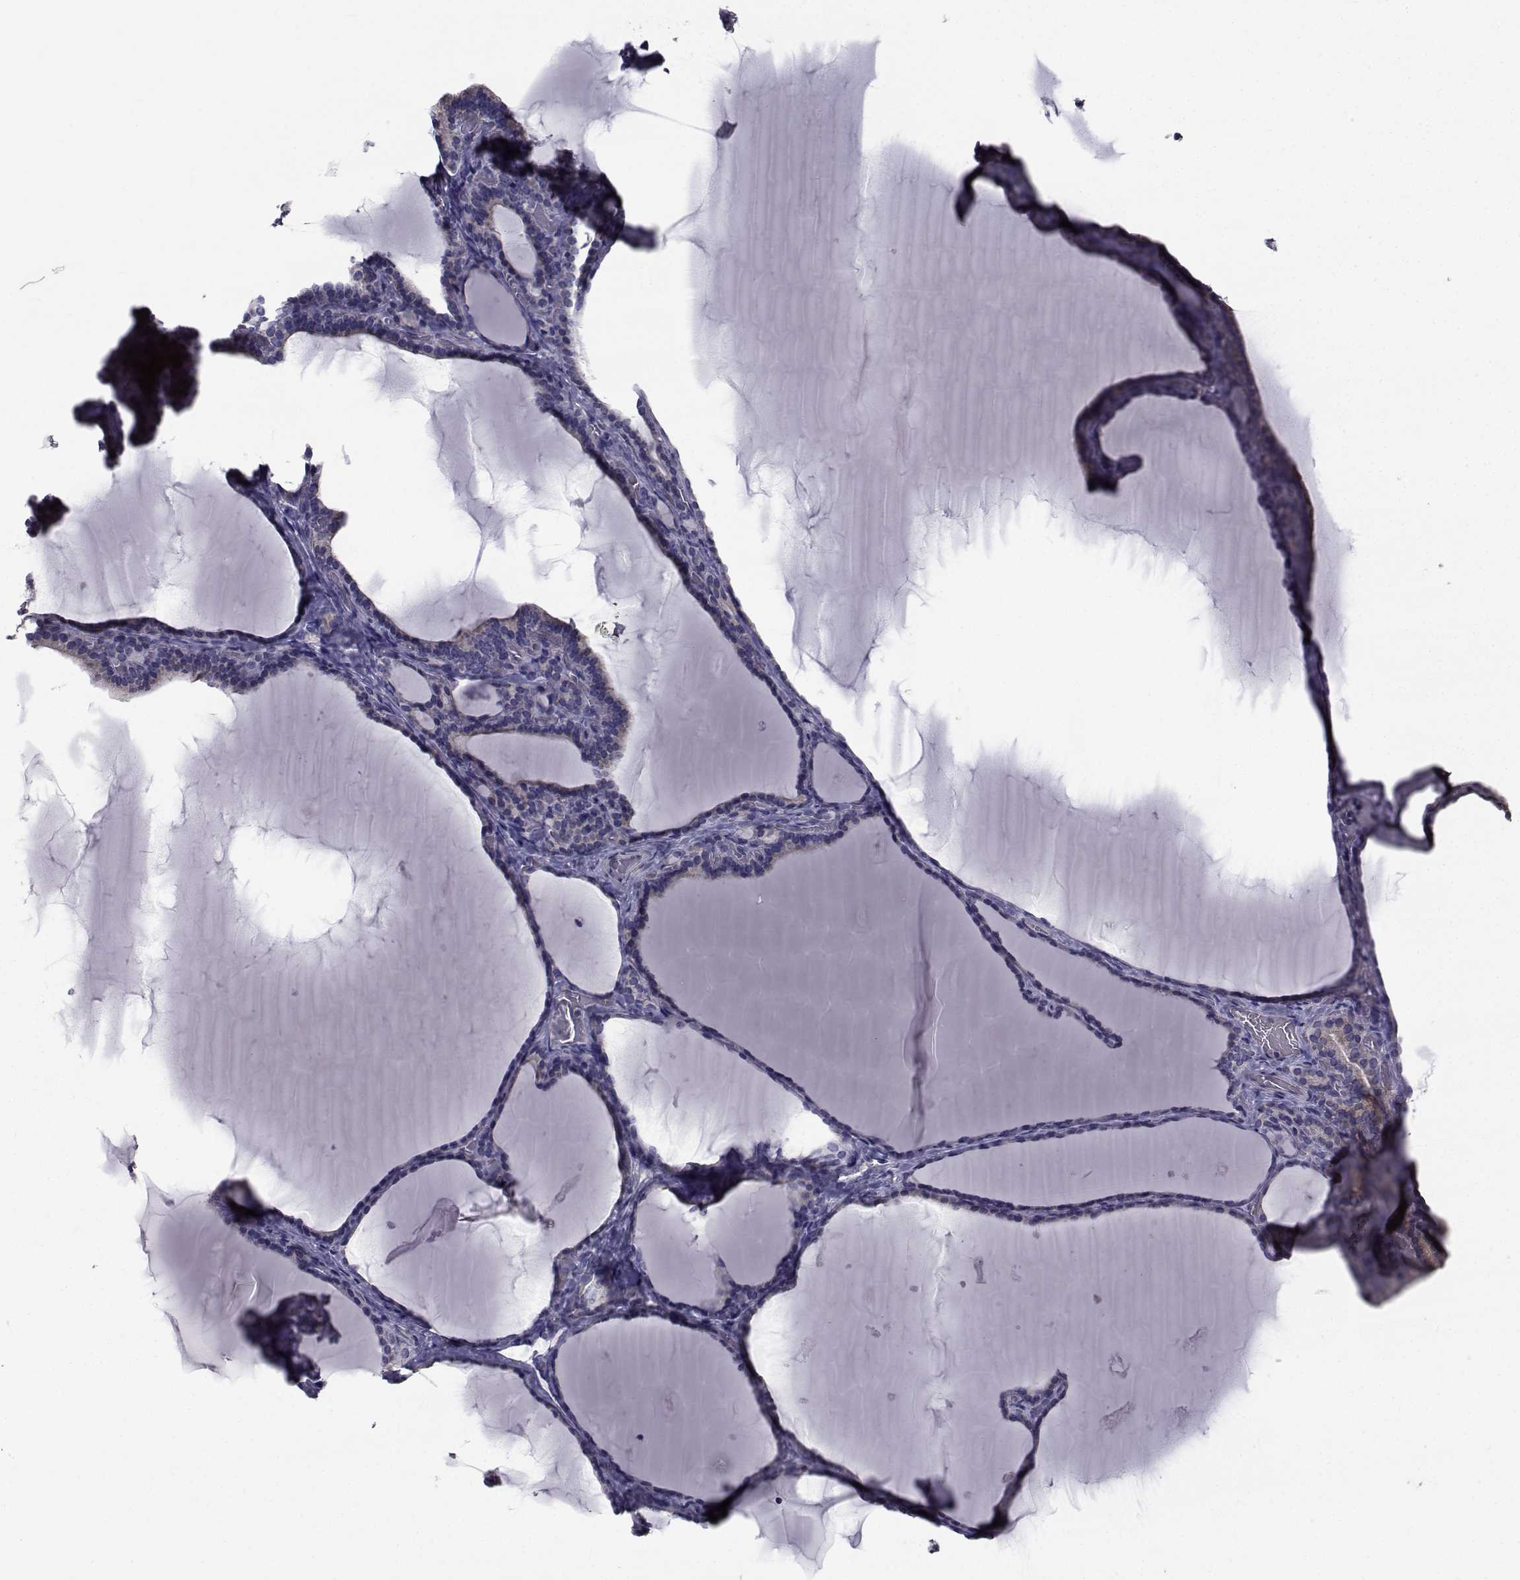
{"staining": {"intensity": "negative", "quantity": "none", "location": "none"}, "tissue": "thyroid gland", "cell_type": "Glandular cells", "image_type": "normal", "snomed": [{"axis": "morphology", "description": "Normal tissue, NOS"}, {"axis": "morphology", "description": "Hyperplasia, NOS"}, {"axis": "topography", "description": "Thyroid gland"}], "caption": "The photomicrograph shows no staining of glandular cells in benign thyroid gland.", "gene": "CFAP74", "patient": {"sex": "female", "age": 27}}